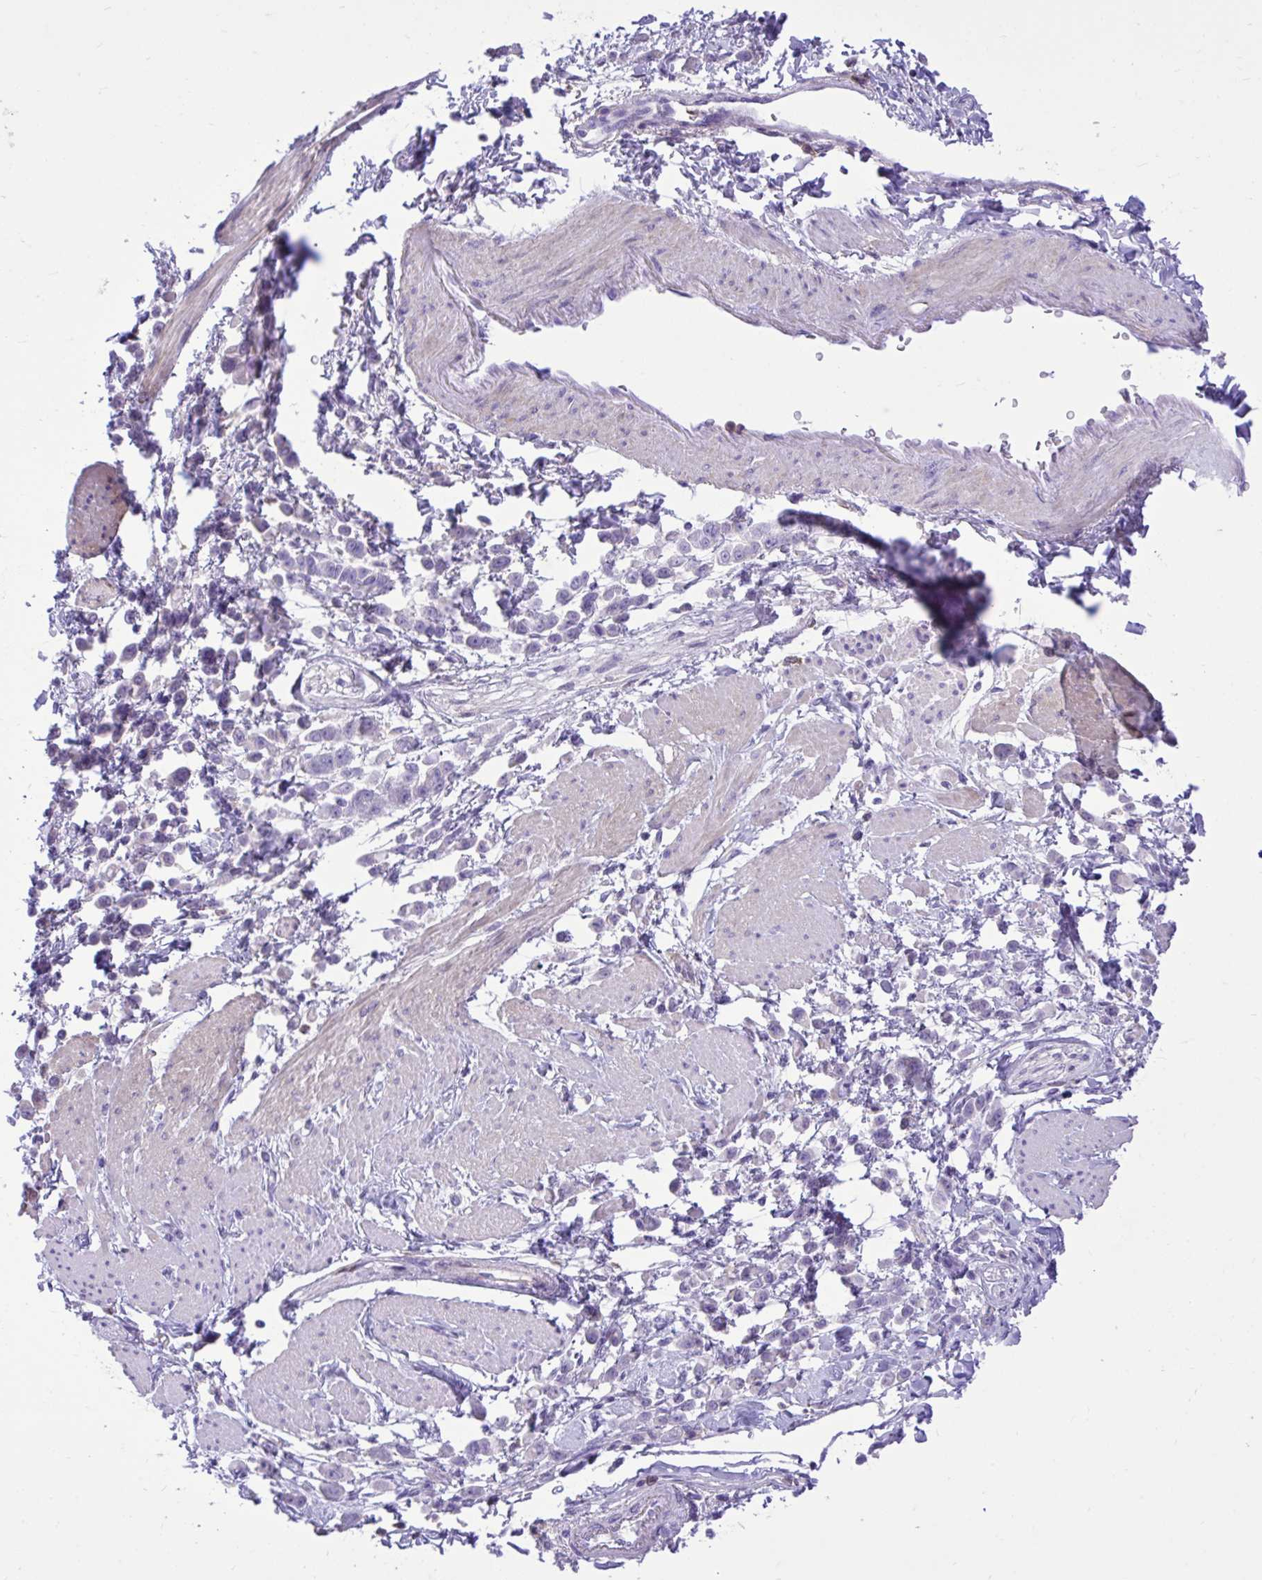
{"staining": {"intensity": "negative", "quantity": "none", "location": "none"}, "tissue": "pancreatic cancer", "cell_type": "Tumor cells", "image_type": "cancer", "snomed": [{"axis": "morphology", "description": "Normal tissue, NOS"}, {"axis": "morphology", "description": "Adenocarcinoma, NOS"}, {"axis": "topography", "description": "Pancreas"}], "caption": "IHC image of human adenocarcinoma (pancreatic) stained for a protein (brown), which reveals no expression in tumor cells.", "gene": "TLR7", "patient": {"sex": "female", "age": 64}}